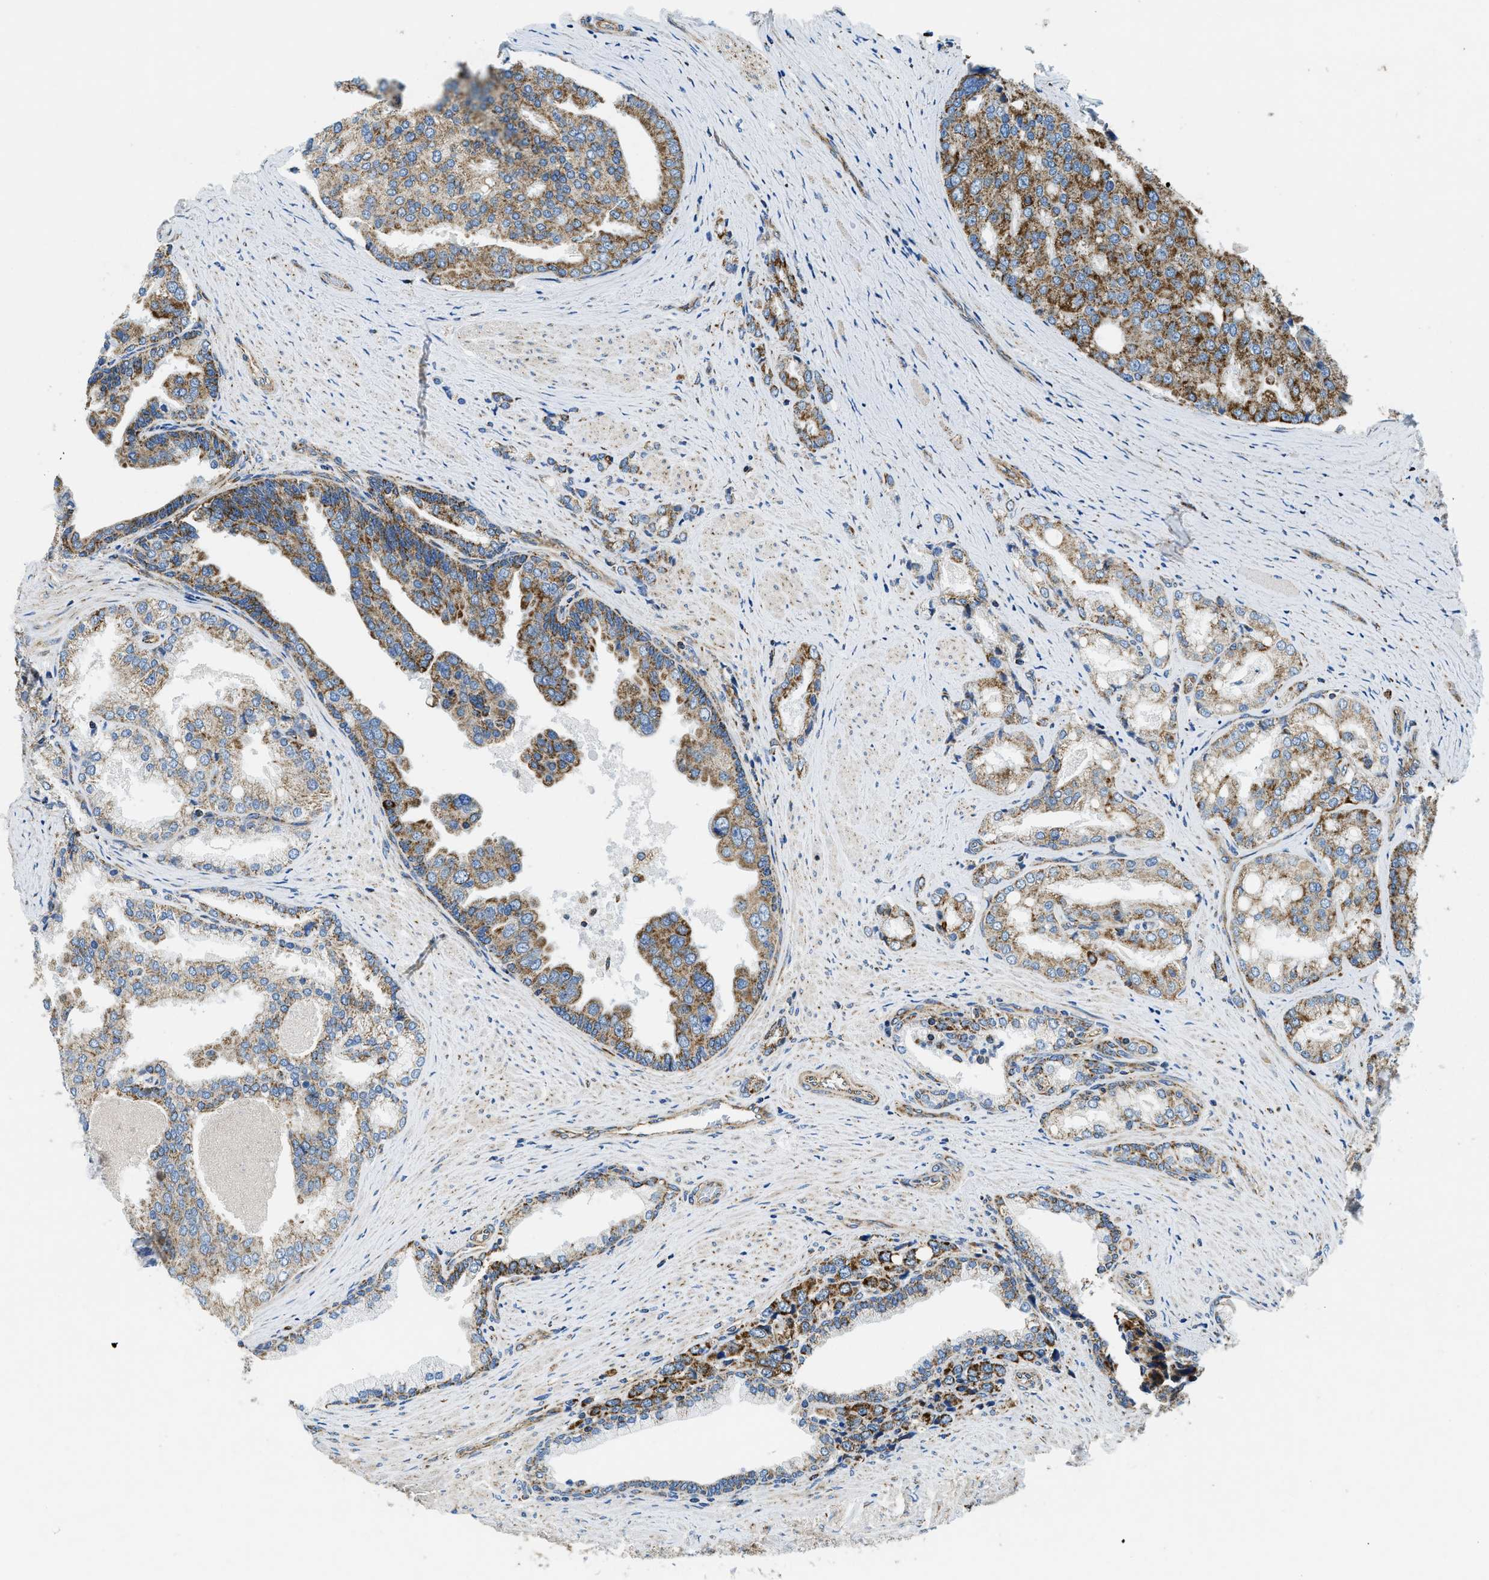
{"staining": {"intensity": "strong", "quantity": ">75%", "location": "cytoplasmic/membranous"}, "tissue": "prostate cancer", "cell_type": "Tumor cells", "image_type": "cancer", "snomed": [{"axis": "morphology", "description": "Adenocarcinoma, High grade"}, {"axis": "topography", "description": "Prostate"}], "caption": "Immunohistochemical staining of human prostate cancer reveals strong cytoplasmic/membranous protein positivity in approximately >75% of tumor cells.", "gene": "STK33", "patient": {"sex": "male", "age": 50}}